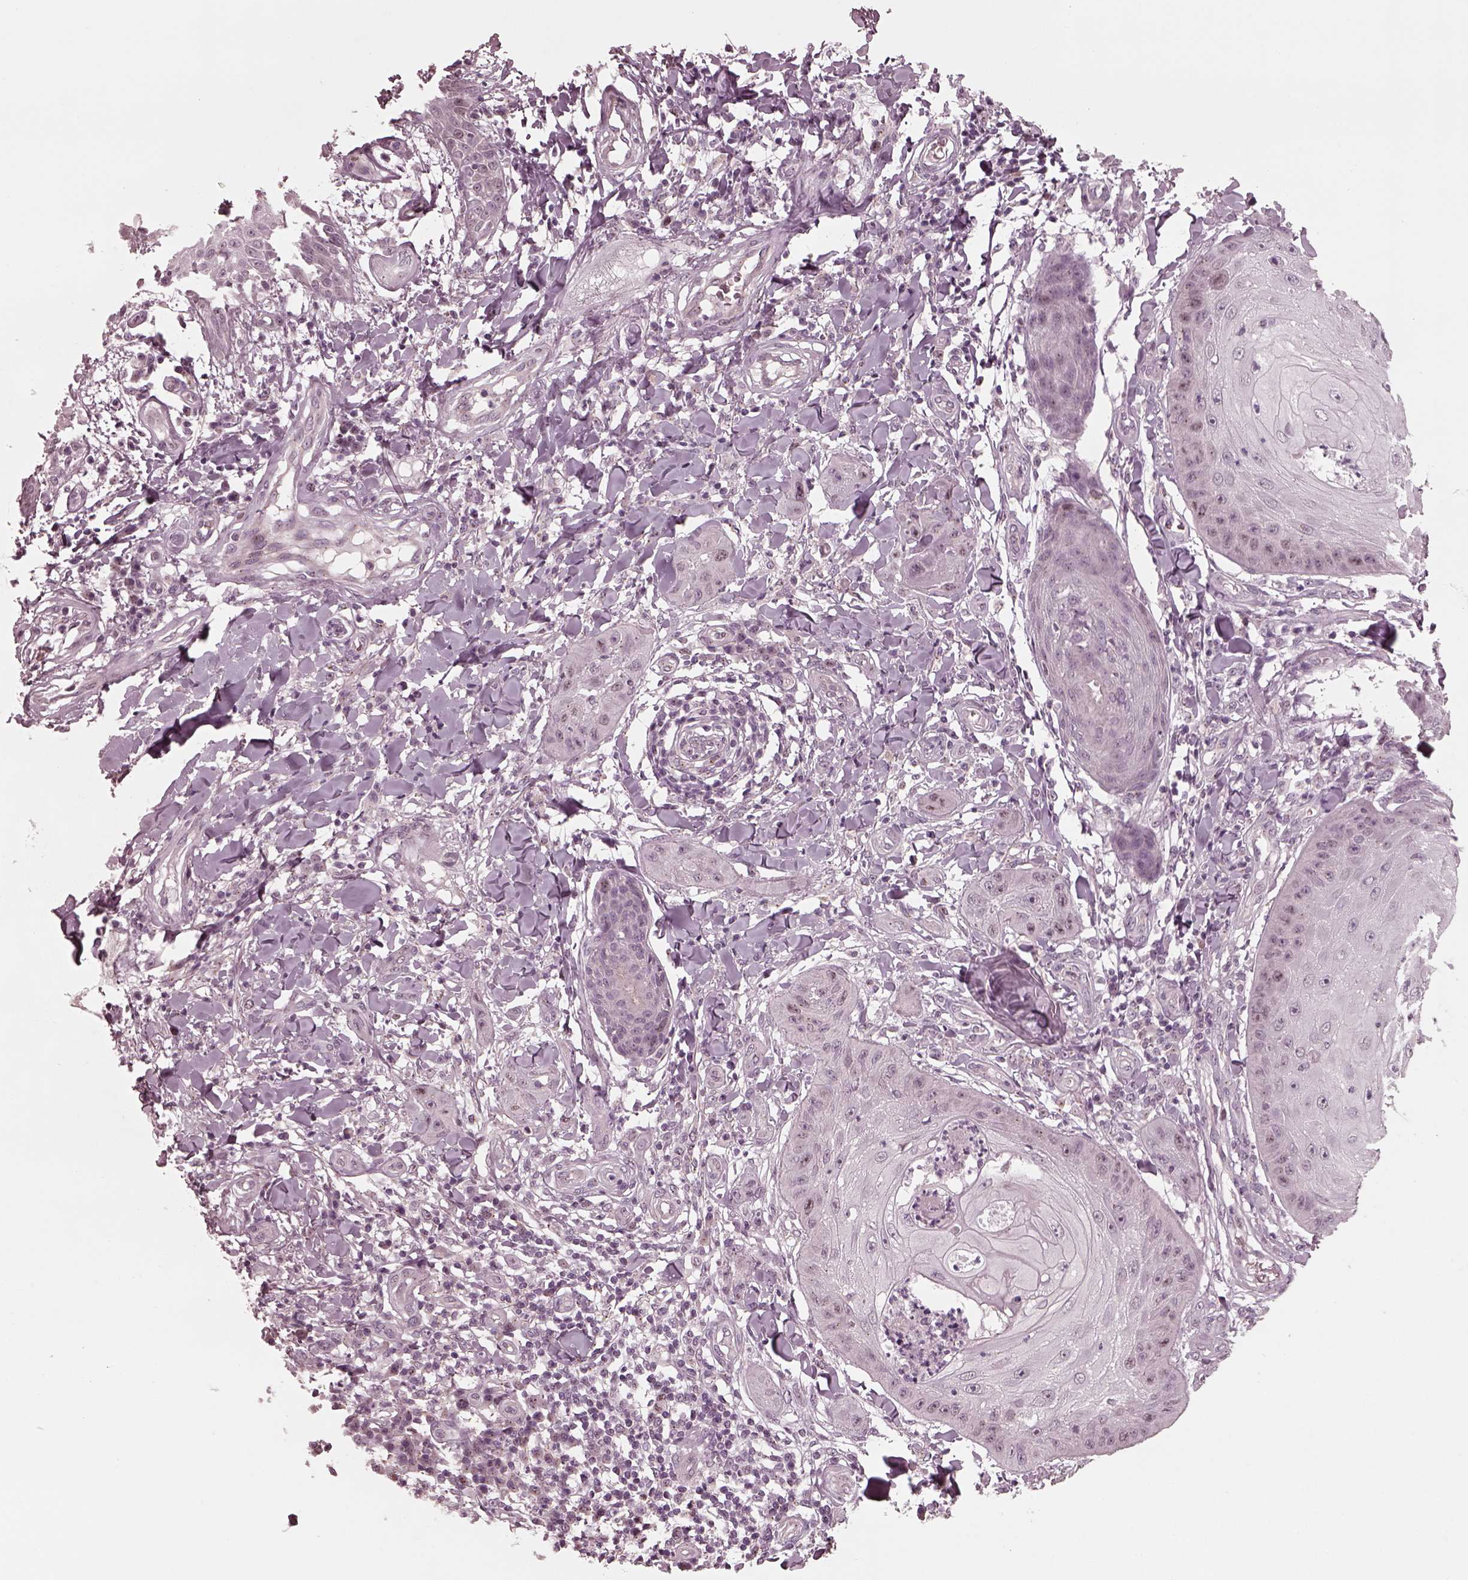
{"staining": {"intensity": "negative", "quantity": "none", "location": "none"}, "tissue": "skin cancer", "cell_type": "Tumor cells", "image_type": "cancer", "snomed": [{"axis": "morphology", "description": "Squamous cell carcinoma, NOS"}, {"axis": "topography", "description": "Skin"}], "caption": "This micrograph is of skin cancer (squamous cell carcinoma) stained with immunohistochemistry (IHC) to label a protein in brown with the nuclei are counter-stained blue. There is no positivity in tumor cells.", "gene": "SAXO1", "patient": {"sex": "male", "age": 70}}